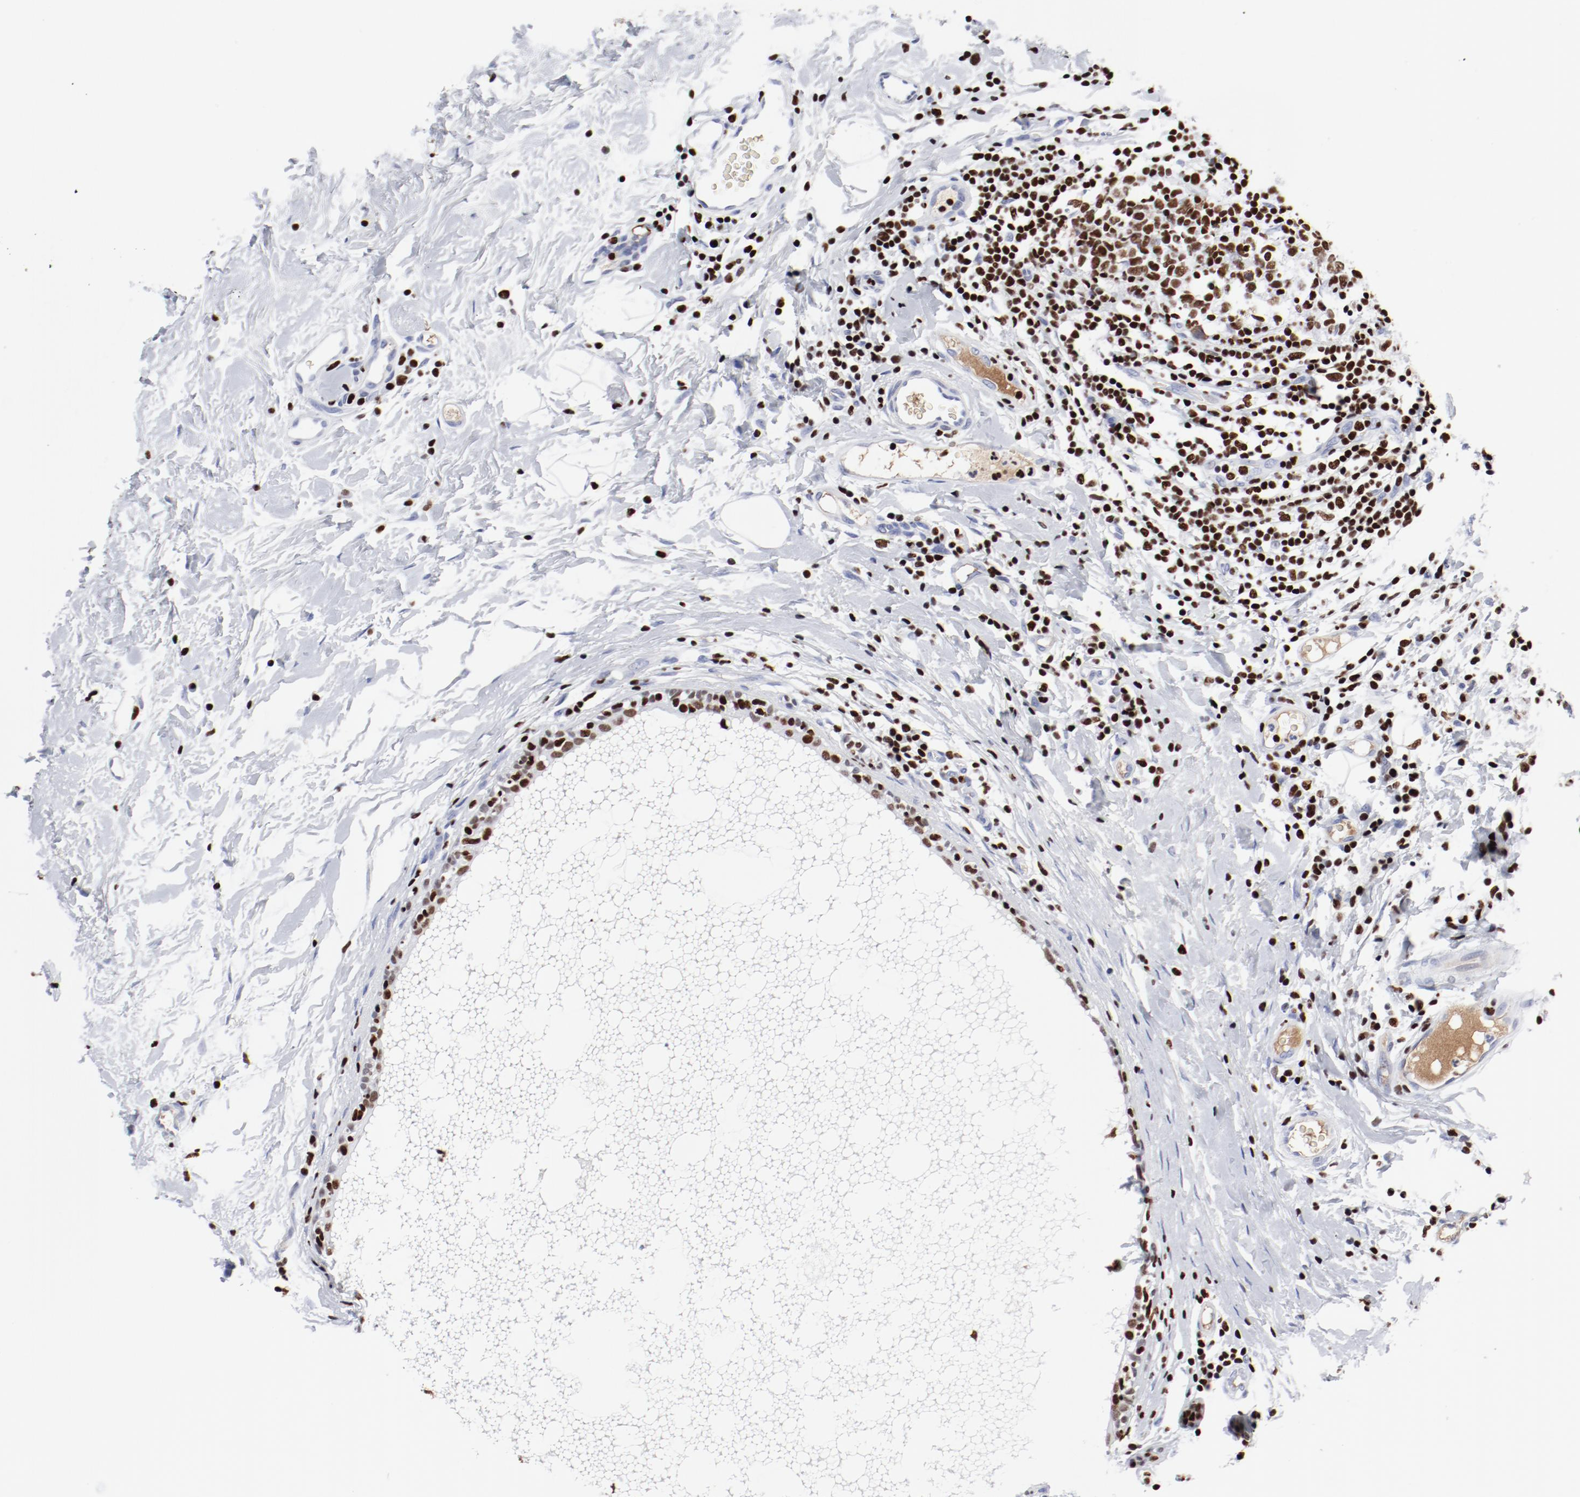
{"staining": {"intensity": "strong", "quantity": ">75%", "location": "nuclear"}, "tissue": "breast cancer", "cell_type": "Tumor cells", "image_type": "cancer", "snomed": [{"axis": "morphology", "description": "Duct carcinoma"}, {"axis": "topography", "description": "Breast"}], "caption": "Protein staining of intraductal carcinoma (breast) tissue exhibits strong nuclear positivity in approximately >75% of tumor cells.", "gene": "SMARCC2", "patient": {"sex": "female", "age": 40}}